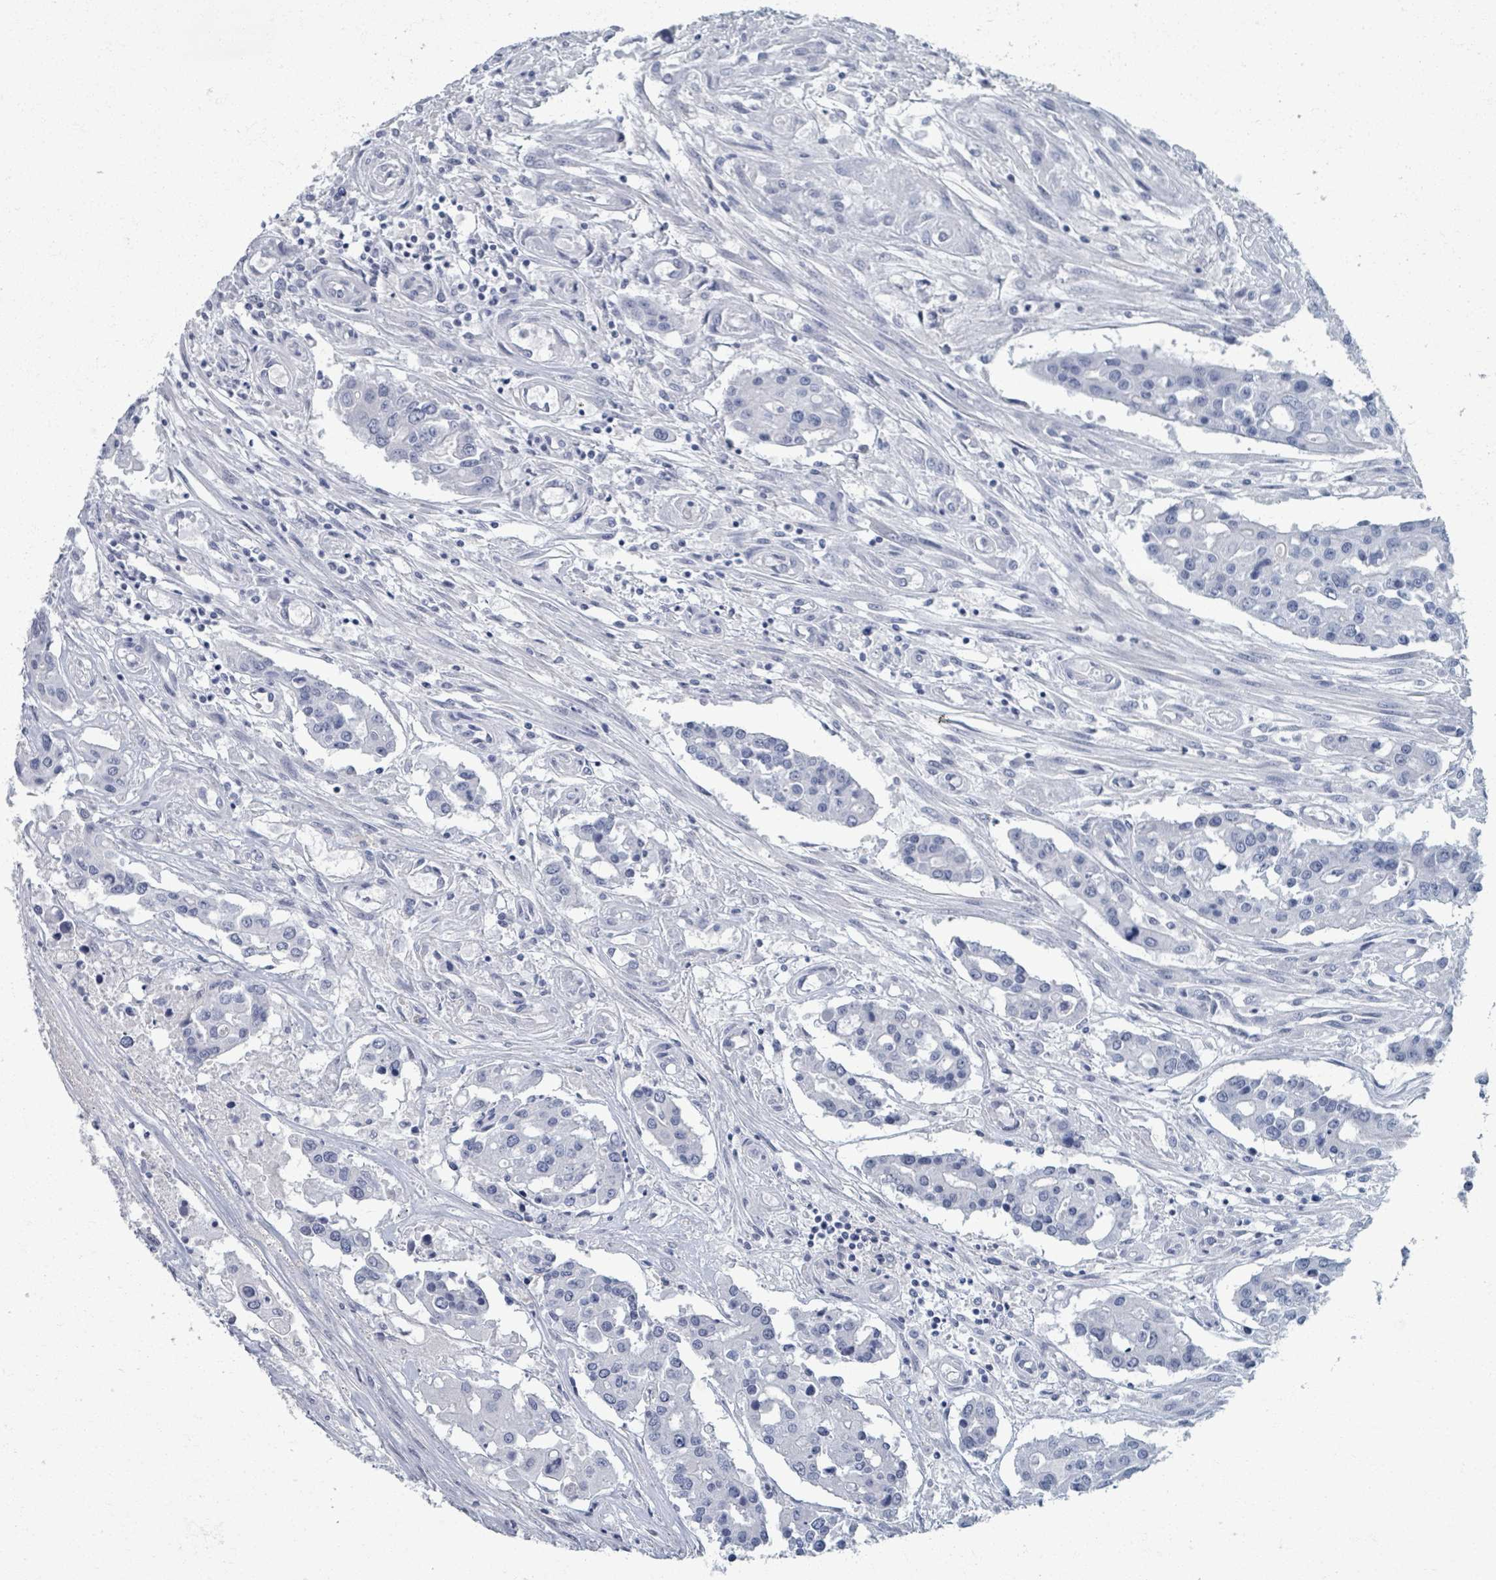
{"staining": {"intensity": "negative", "quantity": "none", "location": "none"}, "tissue": "colorectal cancer", "cell_type": "Tumor cells", "image_type": "cancer", "snomed": [{"axis": "morphology", "description": "Adenocarcinoma, NOS"}, {"axis": "topography", "description": "Colon"}], "caption": "Tumor cells are negative for protein expression in human colorectal cancer. (Immunohistochemistry (ihc), brightfield microscopy, high magnification).", "gene": "TAS2R1", "patient": {"sex": "male", "age": 77}}